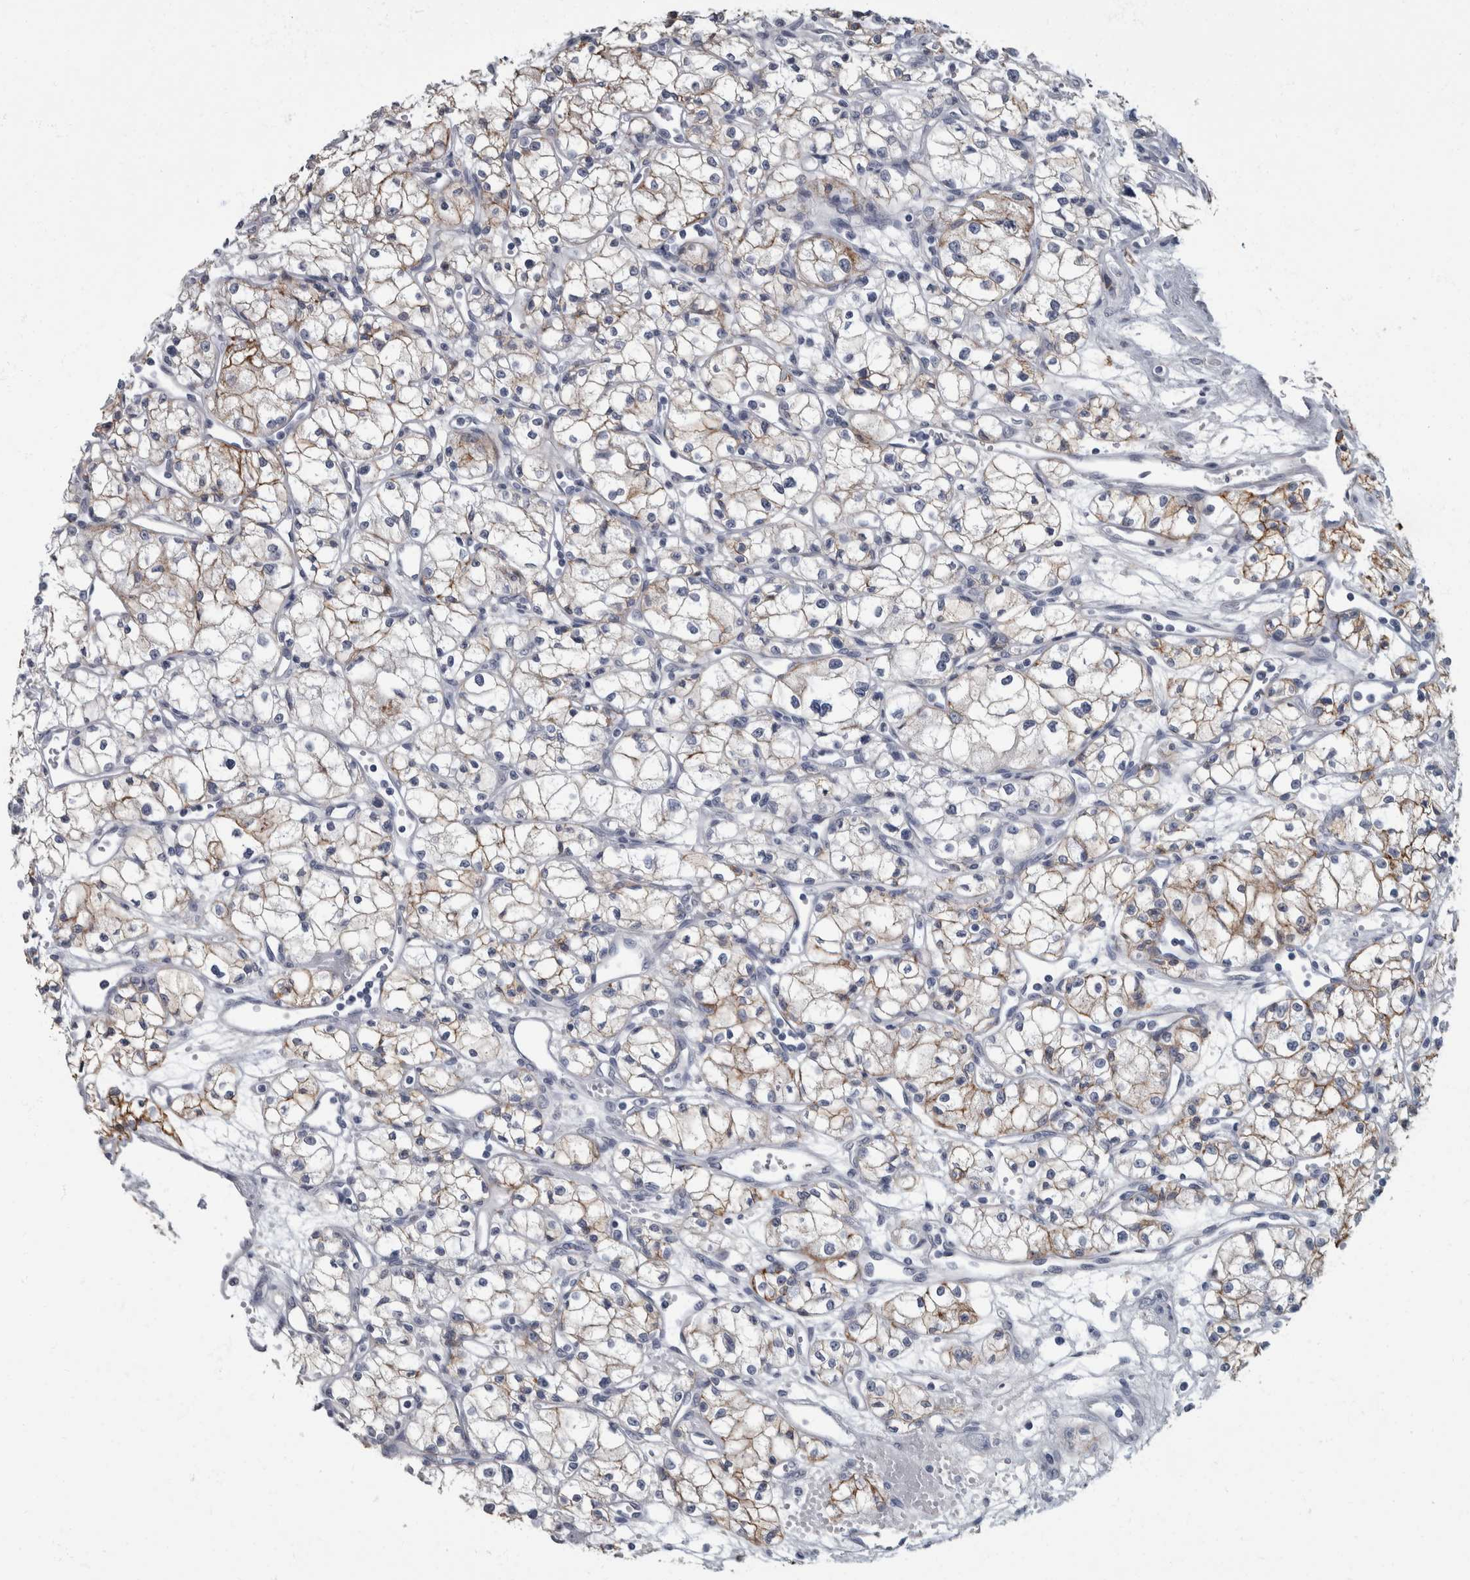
{"staining": {"intensity": "moderate", "quantity": "25%-75%", "location": "cytoplasmic/membranous"}, "tissue": "renal cancer", "cell_type": "Tumor cells", "image_type": "cancer", "snomed": [{"axis": "morphology", "description": "Normal tissue, NOS"}, {"axis": "morphology", "description": "Adenocarcinoma, NOS"}, {"axis": "topography", "description": "Kidney"}], "caption": "A photomicrograph of human adenocarcinoma (renal) stained for a protein displays moderate cytoplasmic/membranous brown staining in tumor cells.", "gene": "DSG2", "patient": {"sex": "male", "age": 59}}